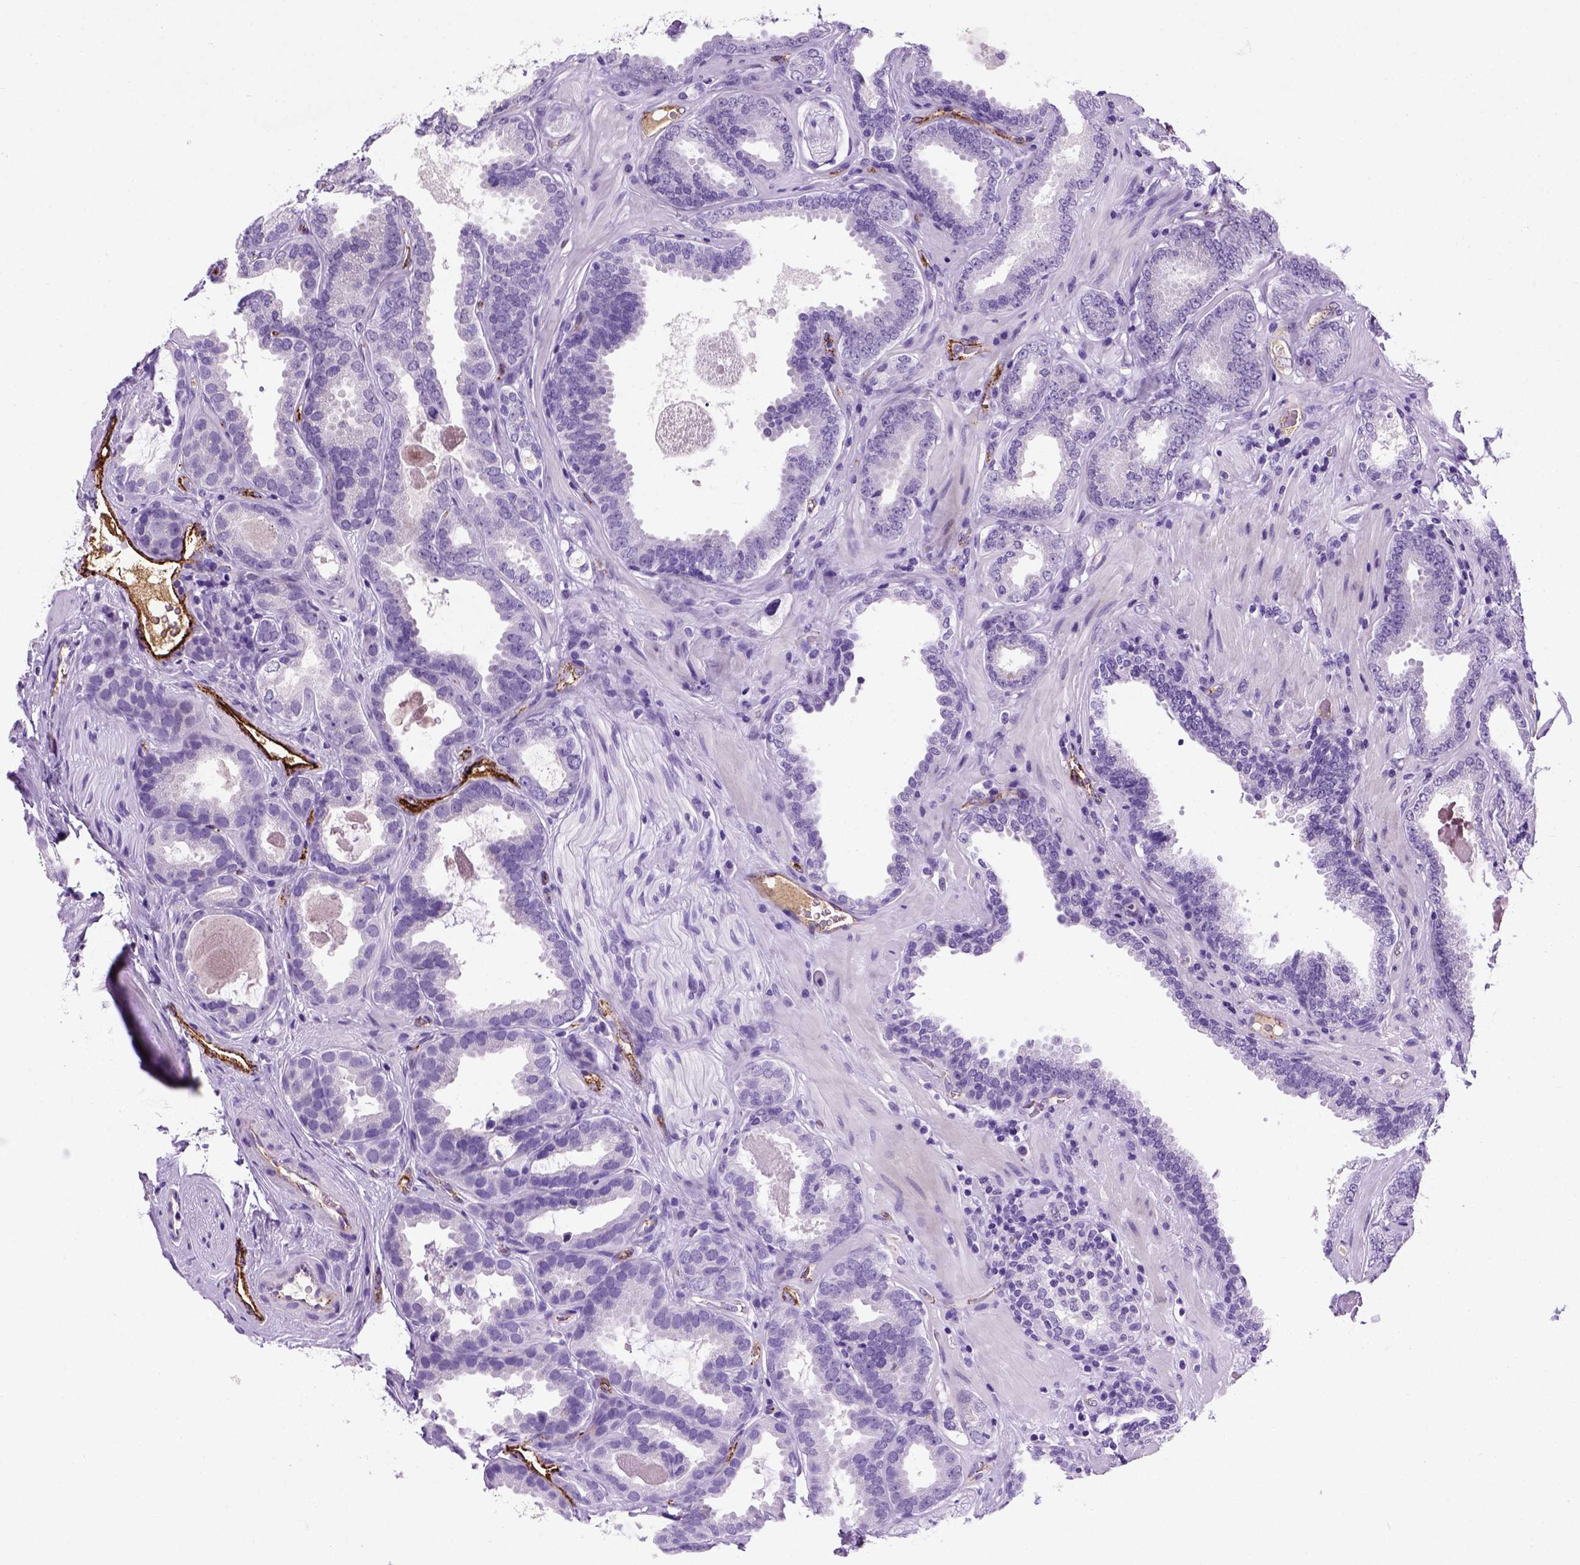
{"staining": {"intensity": "negative", "quantity": "none", "location": "none"}, "tissue": "prostate cancer", "cell_type": "Tumor cells", "image_type": "cancer", "snomed": [{"axis": "morphology", "description": "Adenocarcinoma, NOS"}, {"axis": "topography", "description": "Prostate"}], "caption": "The immunohistochemistry photomicrograph has no significant expression in tumor cells of prostate cancer (adenocarcinoma) tissue.", "gene": "VWF", "patient": {"sex": "male", "age": 64}}